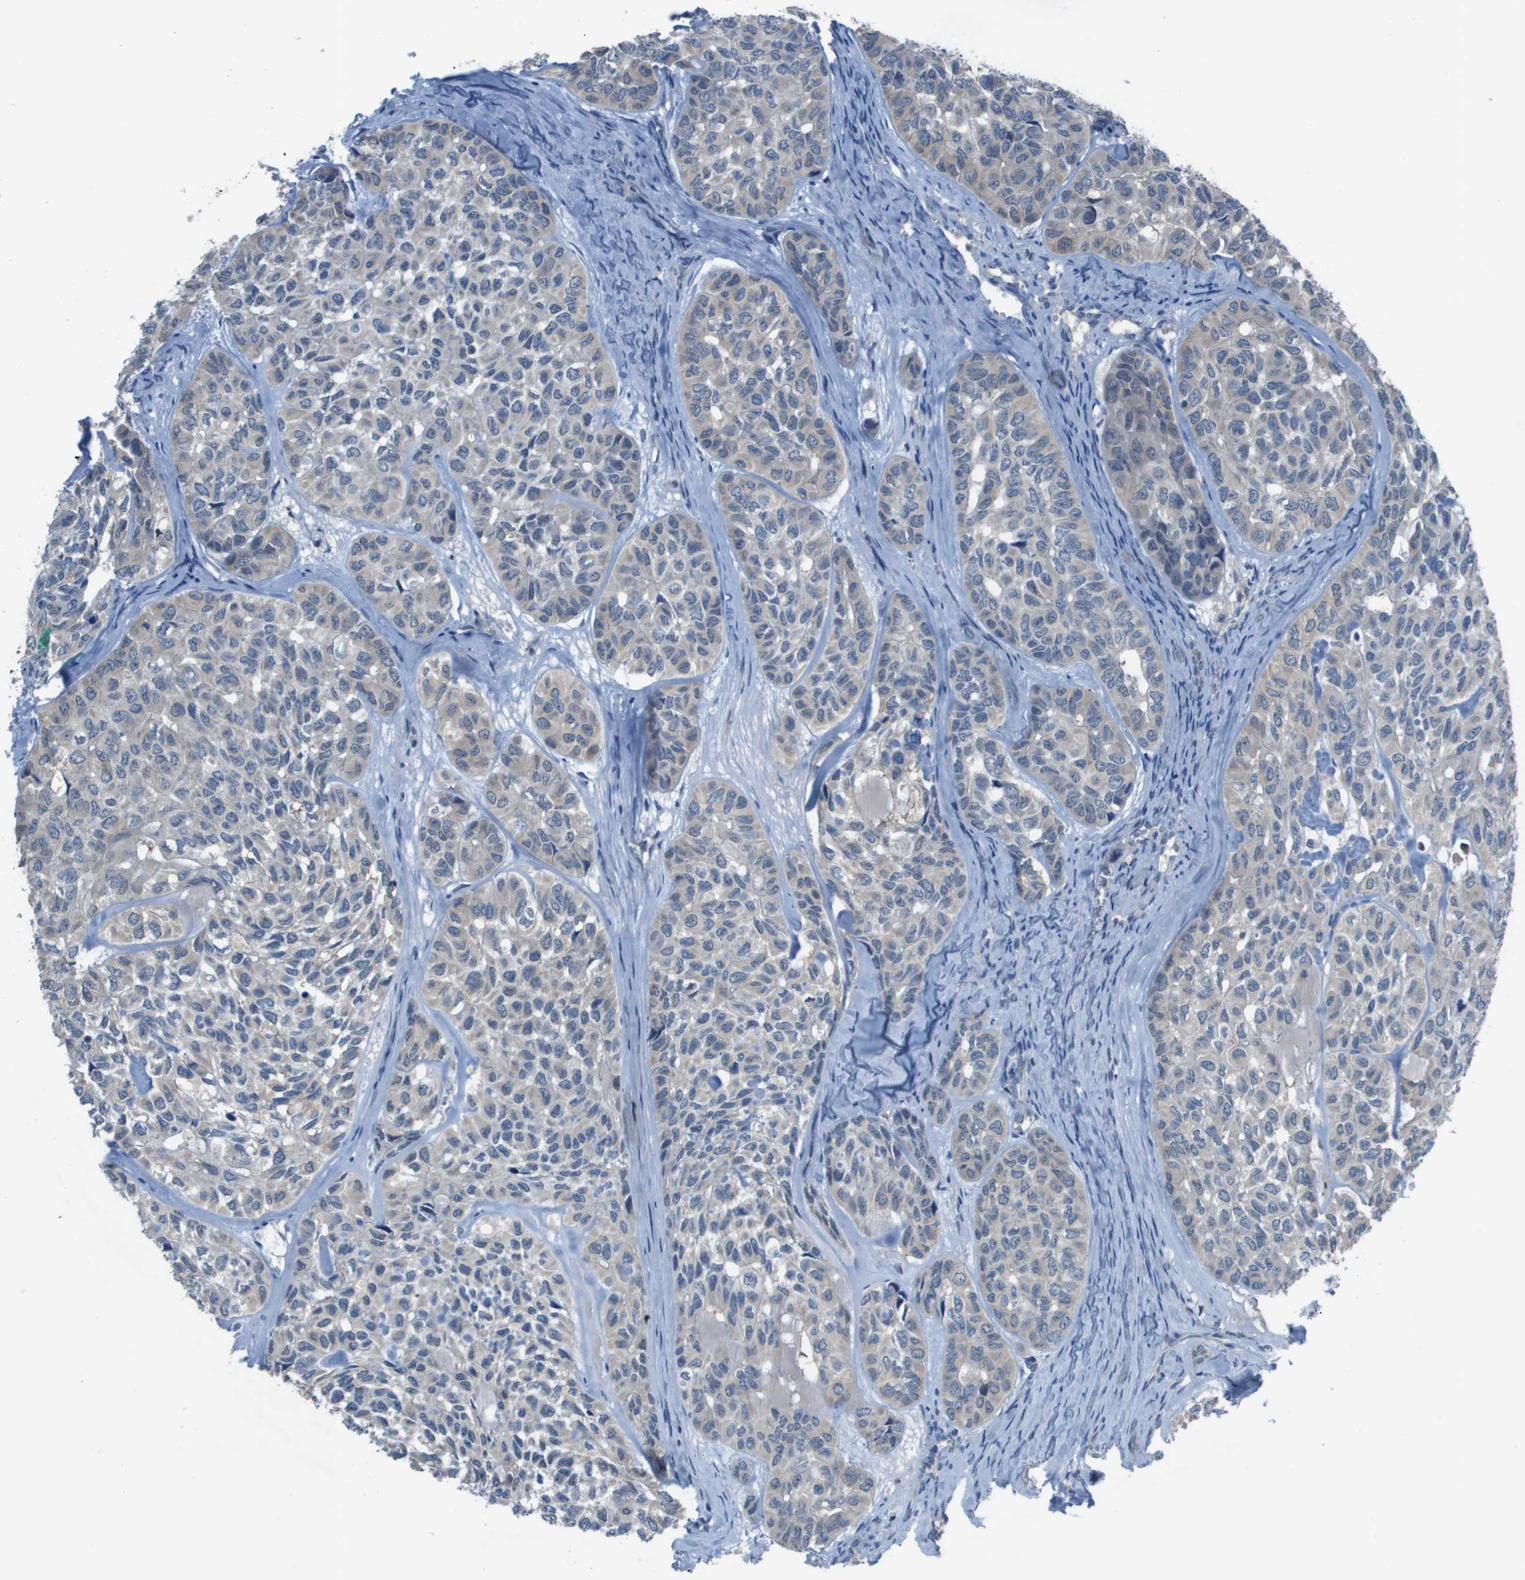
{"staining": {"intensity": "weak", "quantity": "<25%", "location": "cytoplasmic/membranous"}, "tissue": "head and neck cancer", "cell_type": "Tumor cells", "image_type": "cancer", "snomed": [{"axis": "morphology", "description": "Adenocarcinoma, NOS"}, {"axis": "topography", "description": "Salivary gland, NOS"}, {"axis": "topography", "description": "Head-Neck"}], "caption": "This image is of head and neck adenocarcinoma stained with immunohistochemistry (IHC) to label a protein in brown with the nuclei are counter-stained blue. There is no expression in tumor cells. (DAB (3,3'-diaminobenzidine) immunohistochemistry, high magnification).", "gene": "CAMK4", "patient": {"sex": "female", "age": 76}}